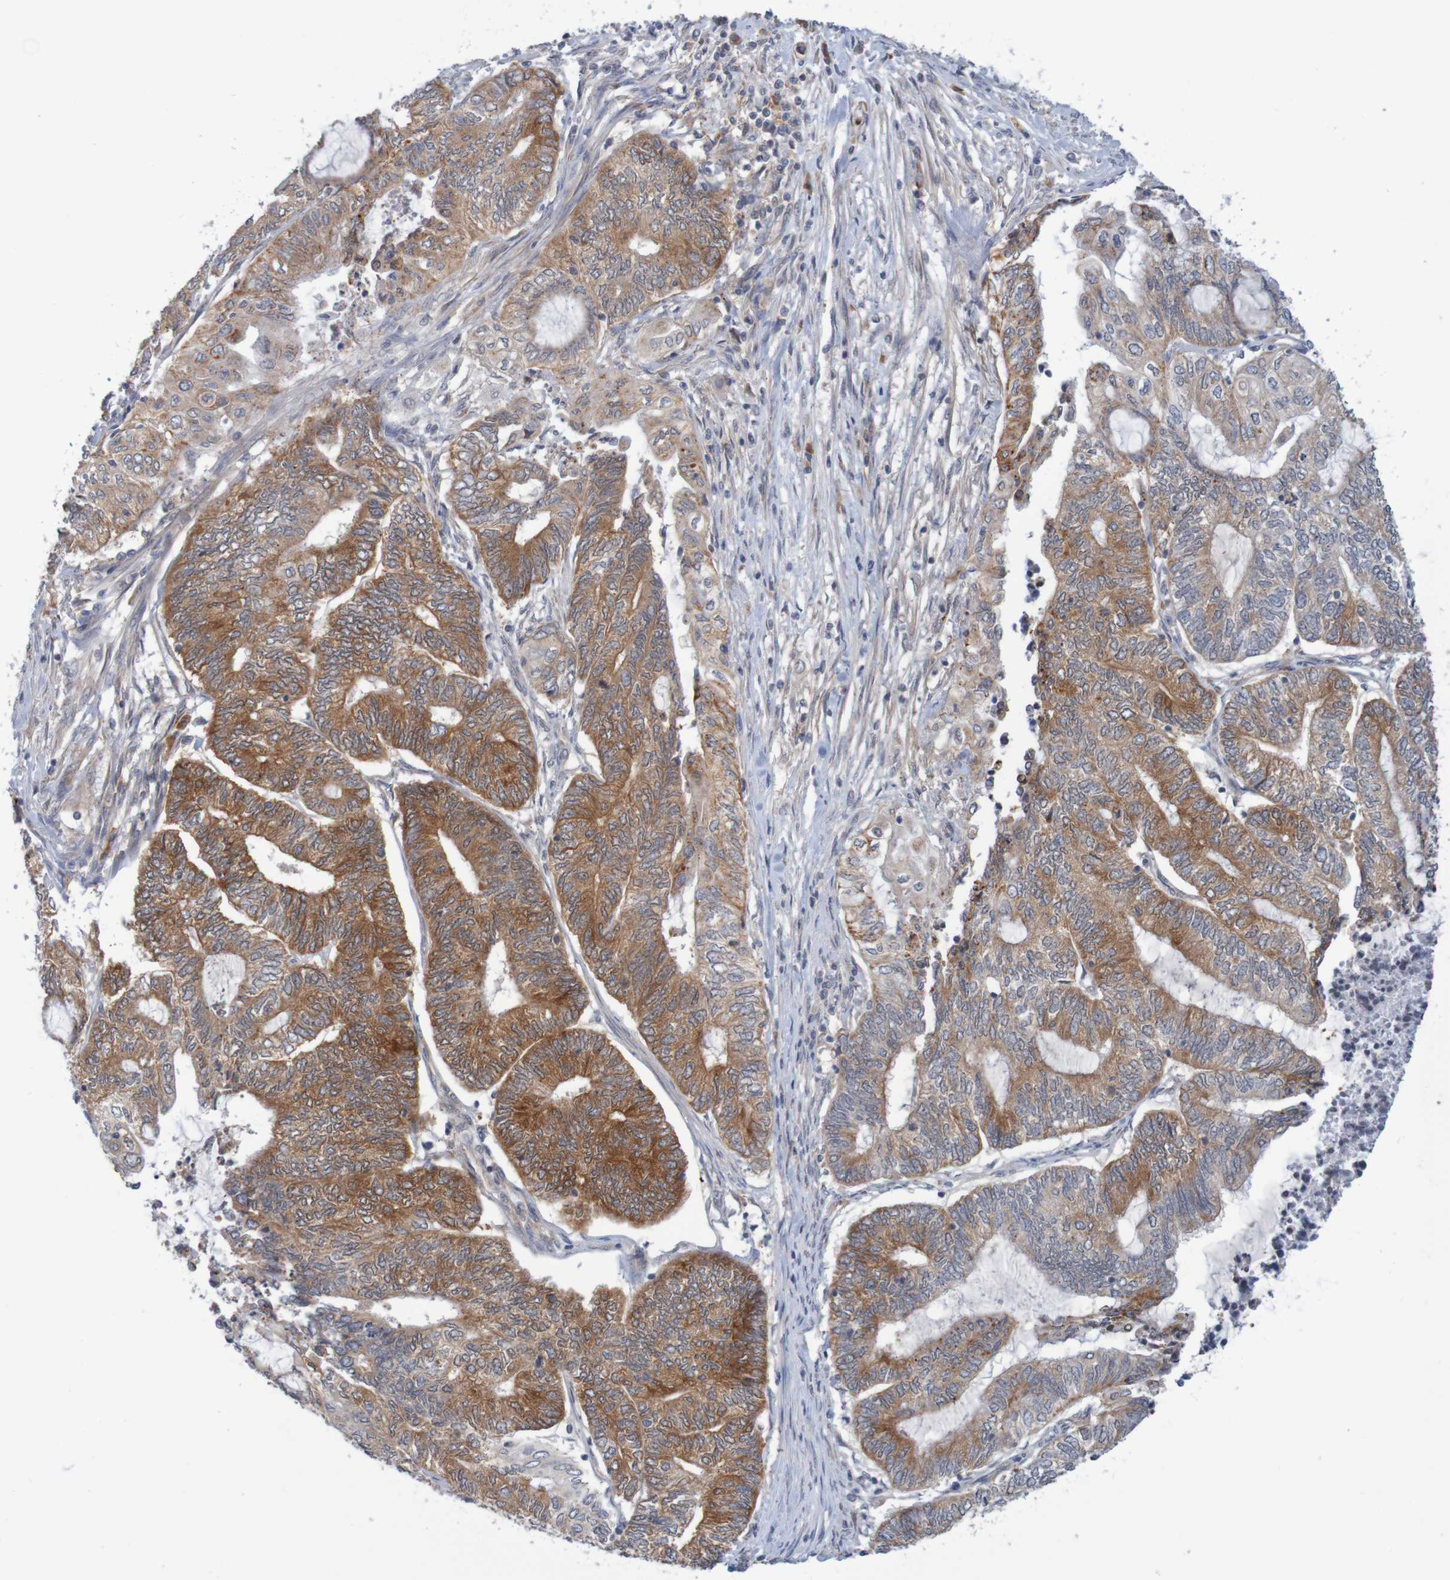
{"staining": {"intensity": "moderate", "quantity": ">75%", "location": "cytoplasmic/membranous"}, "tissue": "endometrial cancer", "cell_type": "Tumor cells", "image_type": "cancer", "snomed": [{"axis": "morphology", "description": "Adenocarcinoma, NOS"}, {"axis": "topography", "description": "Uterus"}, {"axis": "topography", "description": "Endometrium"}], "caption": "Immunohistochemical staining of human endometrial adenocarcinoma exhibits medium levels of moderate cytoplasmic/membranous protein expression in about >75% of tumor cells.", "gene": "NAV2", "patient": {"sex": "female", "age": 70}}